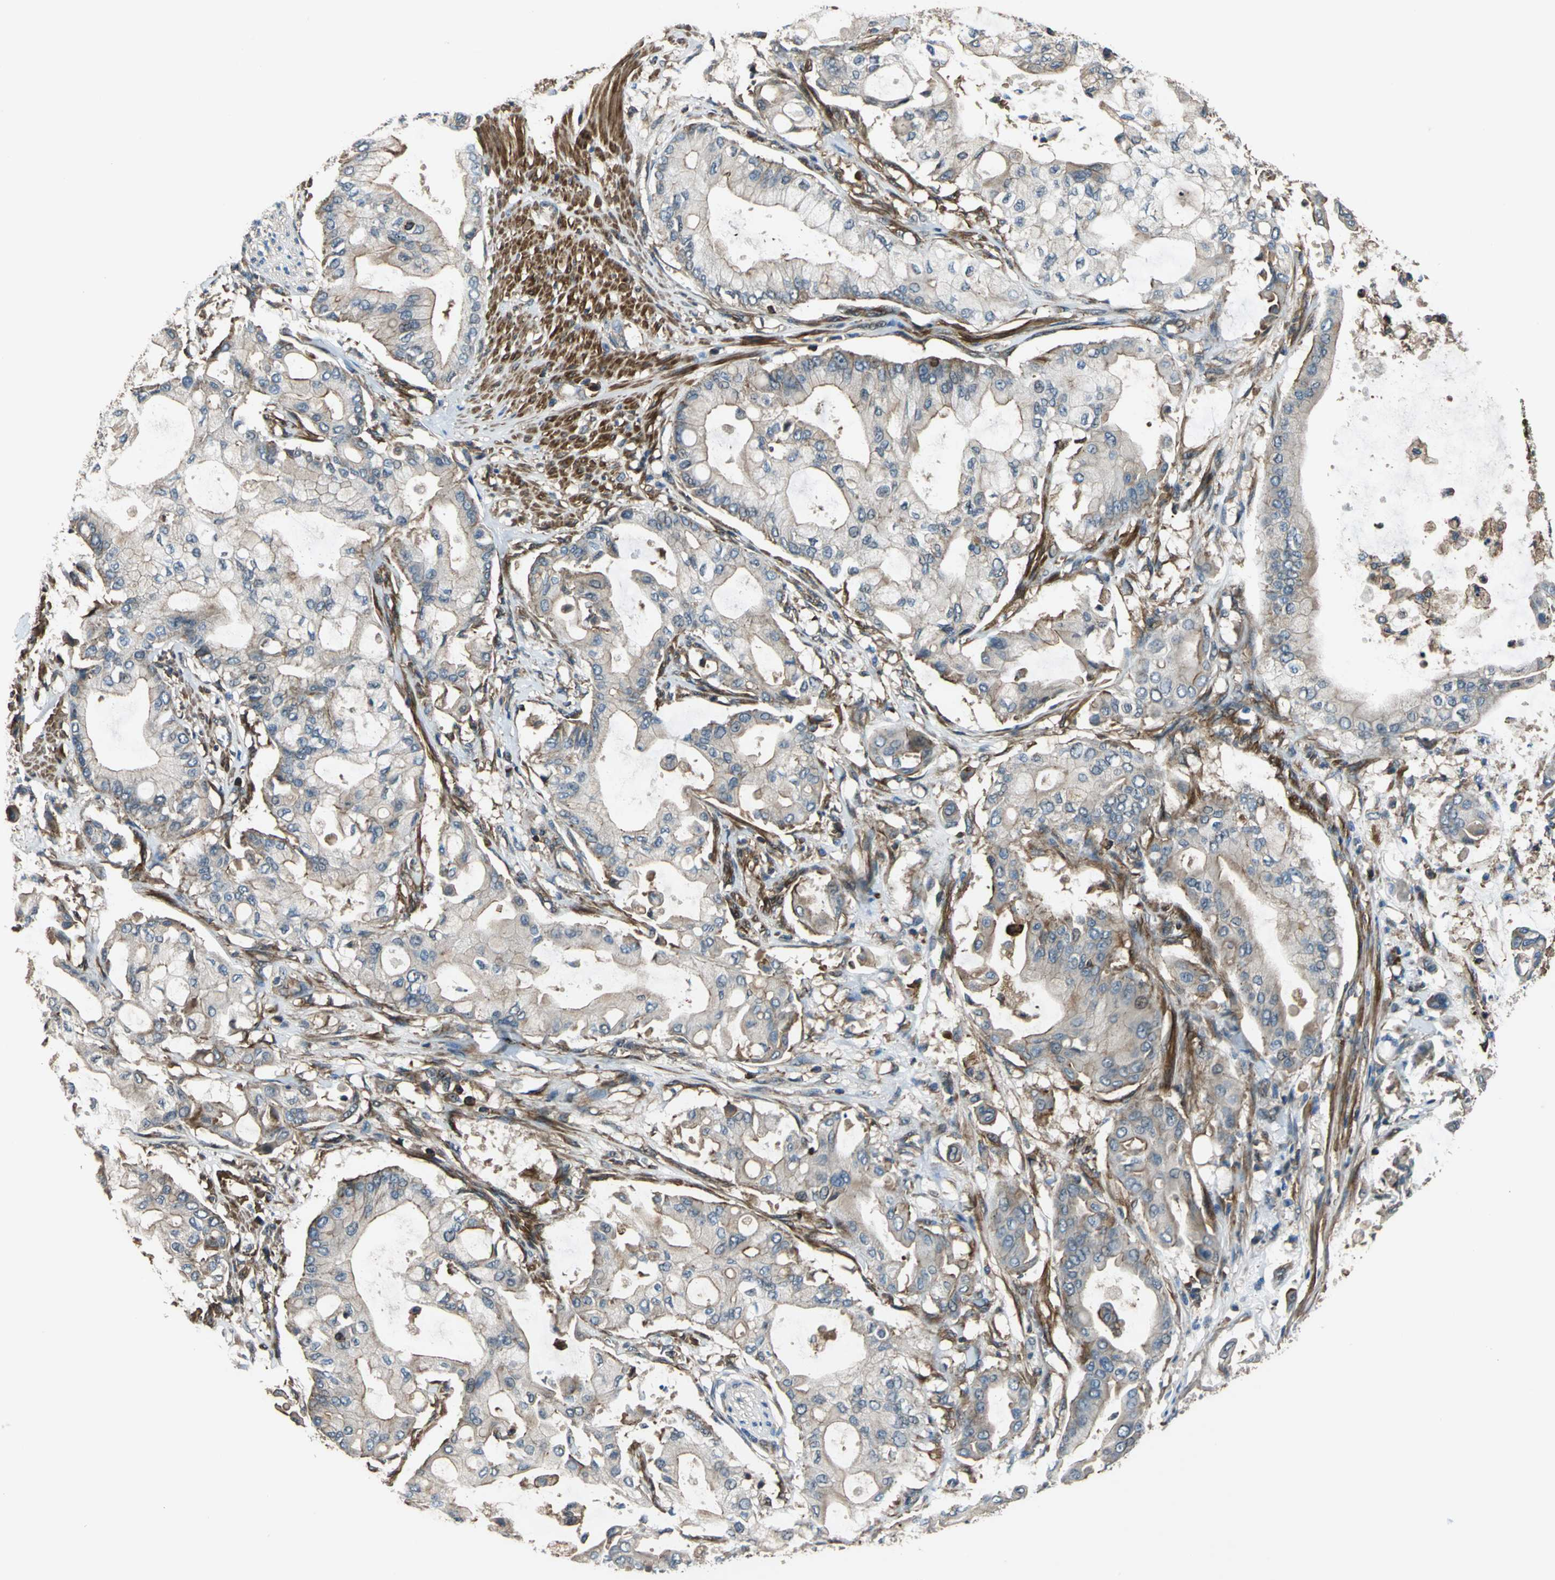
{"staining": {"intensity": "moderate", "quantity": "25%-75%", "location": "cytoplasmic/membranous"}, "tissue": "pancreatic cancer", "cell_type": "Tumor cells", "image_type": "cancer", "snomed": [{"axis": "morphology", "description": "Adenocarcinoma, NOS"}, {"axis": "morphology", "description": "Adenocarcinoma, metastatic, NOS"}, {"axis": "topography", "description": "Lymph node"}, {"axis": "topography", "description": "Pancreas"}, {"axis": "topography", "description": "Duodenum"}], "caption": "This is a micrograph of IHC staining of pancreatic cancer (adenocarcinoma), which shows moderate staining in the cytoplasmic/membranous of tumor cells.", "gene": "PARVA", "patient": {"sex": "female", "age": 64}}